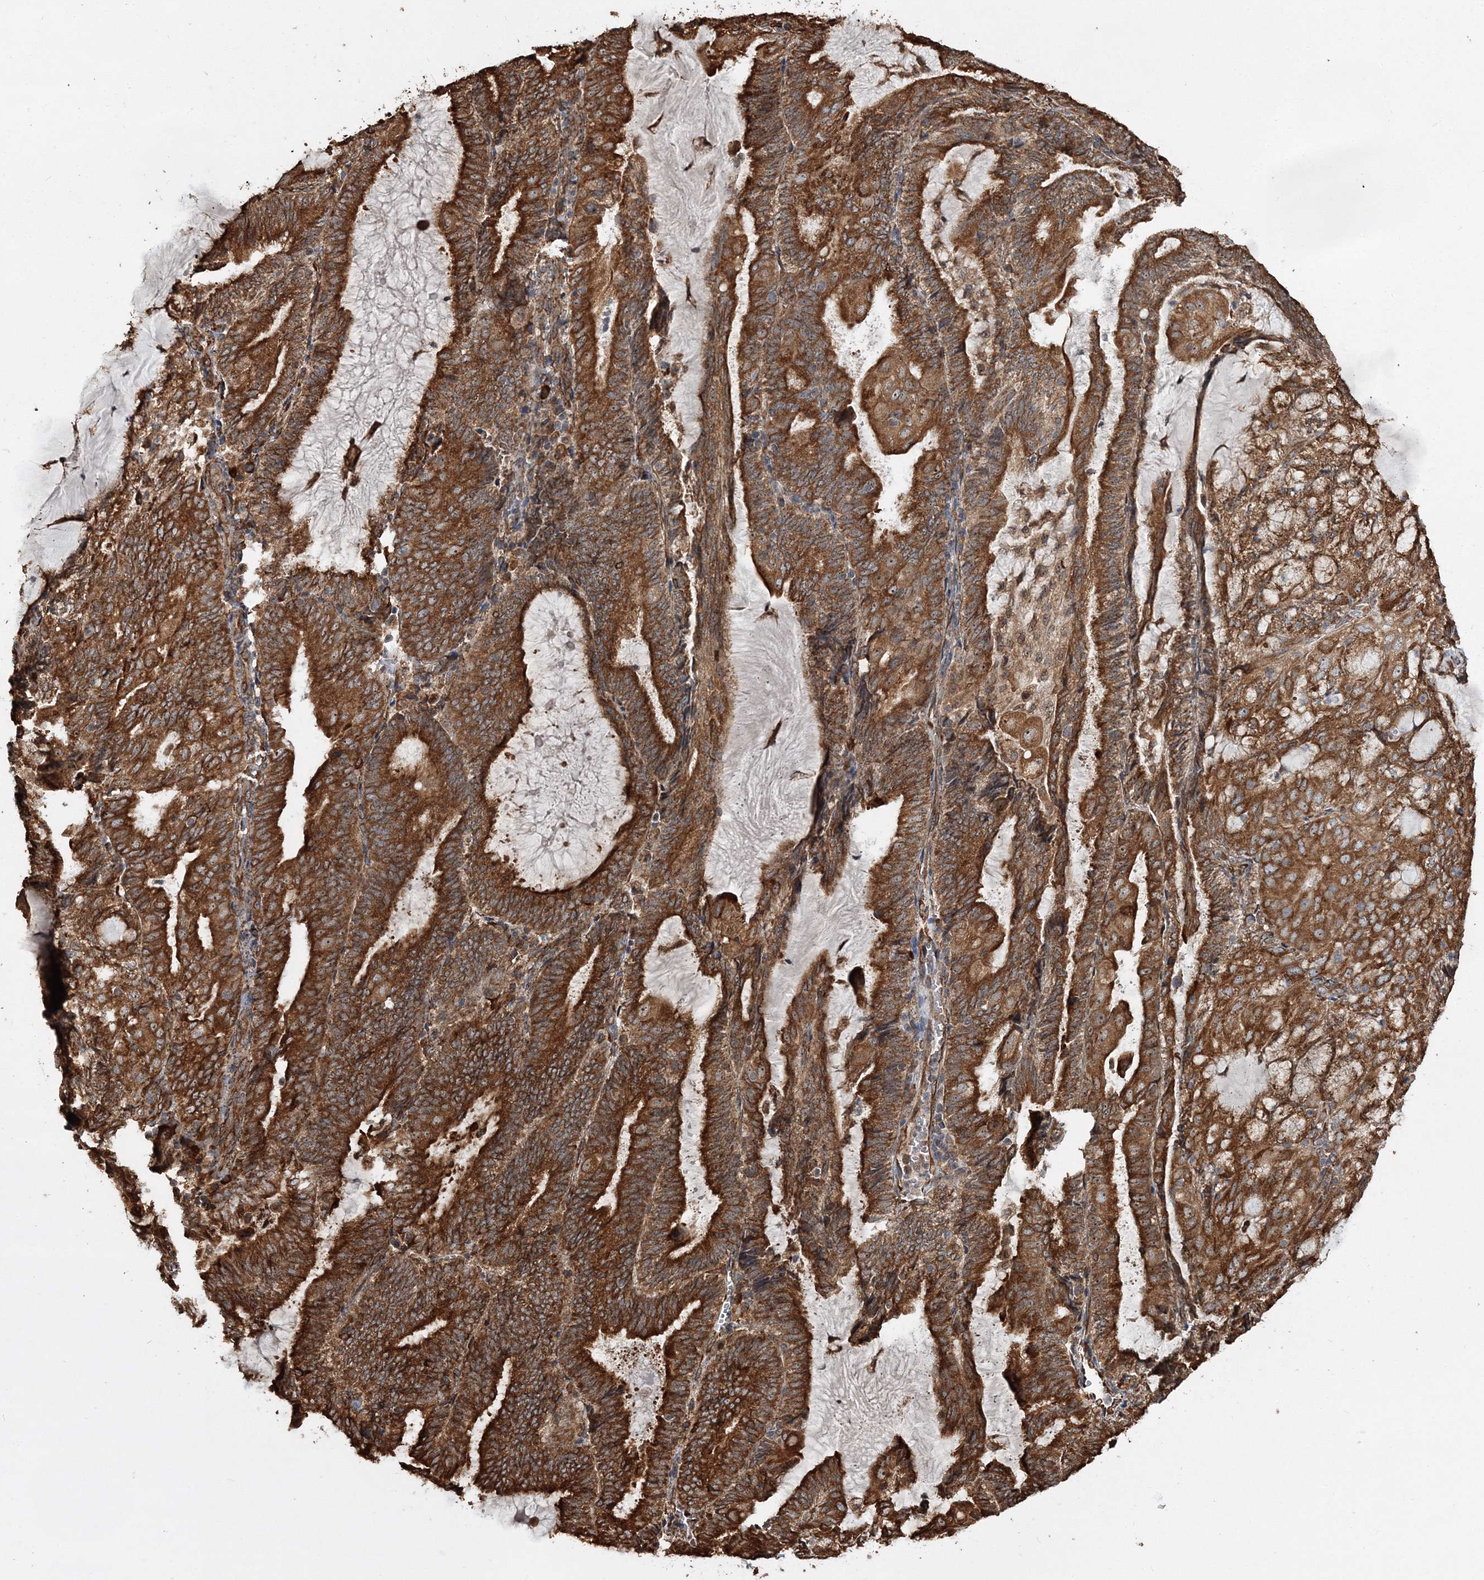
{"staining": {"intensity": "strong", "quantity": ">75%", "location": "cytoplasmic/membranous"}, "tissue": "endometrial cancer", "cell_type": "Tumor cells", "image_type": "cancer", "snomed": [{"axis": "morphology", "description": "Adenocarcinoma, NOS"}, {"axis": "topography", "description": "Endometrium"}], "caption": "Protein staining by immunohistochemistry shows strong cytoplasmic/membranous expression in approximately >75% of tumor cells in adenocarcinoma (endometrial).", "gene": "SCRN3", "patient": {"sex": "female", "age": 81}}